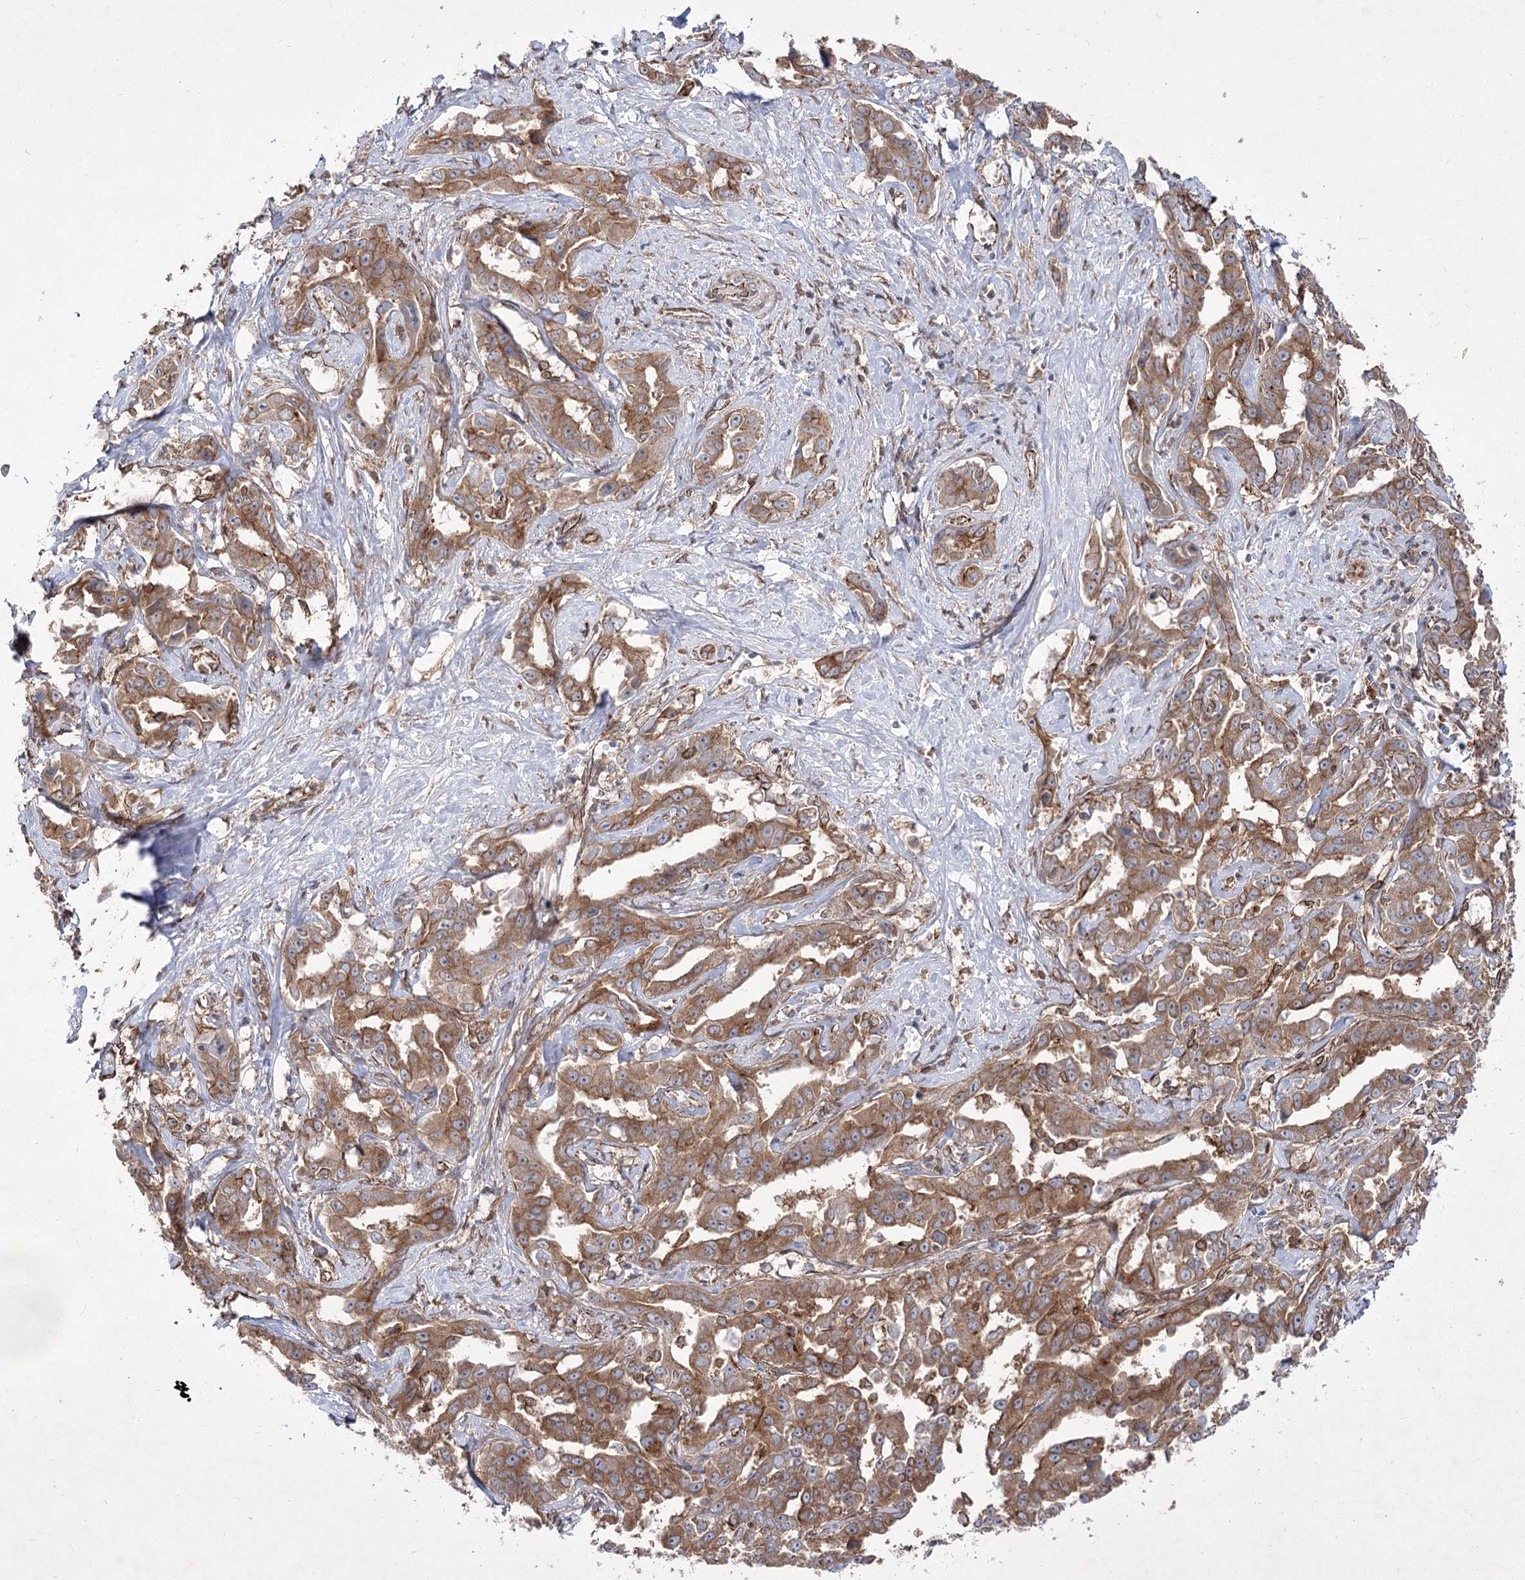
{"staining": {"intensity": "moderate", "quantity": ">75%", "location": "cytoplasmic/membranous"}, "tissue": "liver cancer", "cell_type": "Tumor cells", "image_type": "cancer", "snomed": [{"axis": "morphology", "description": "Cholangiocarcinoma"}, {"axis": "topography", "description": "Liver"}], "caption": "There is medium levels of moderate cytoplasmic/membranous expression in tumor cells of liver cancer, as demonstrated by immunohistochemical staining (brown color).", "gene": "SH3BP5L", "patient": {"sex": "male", "age": 59}}